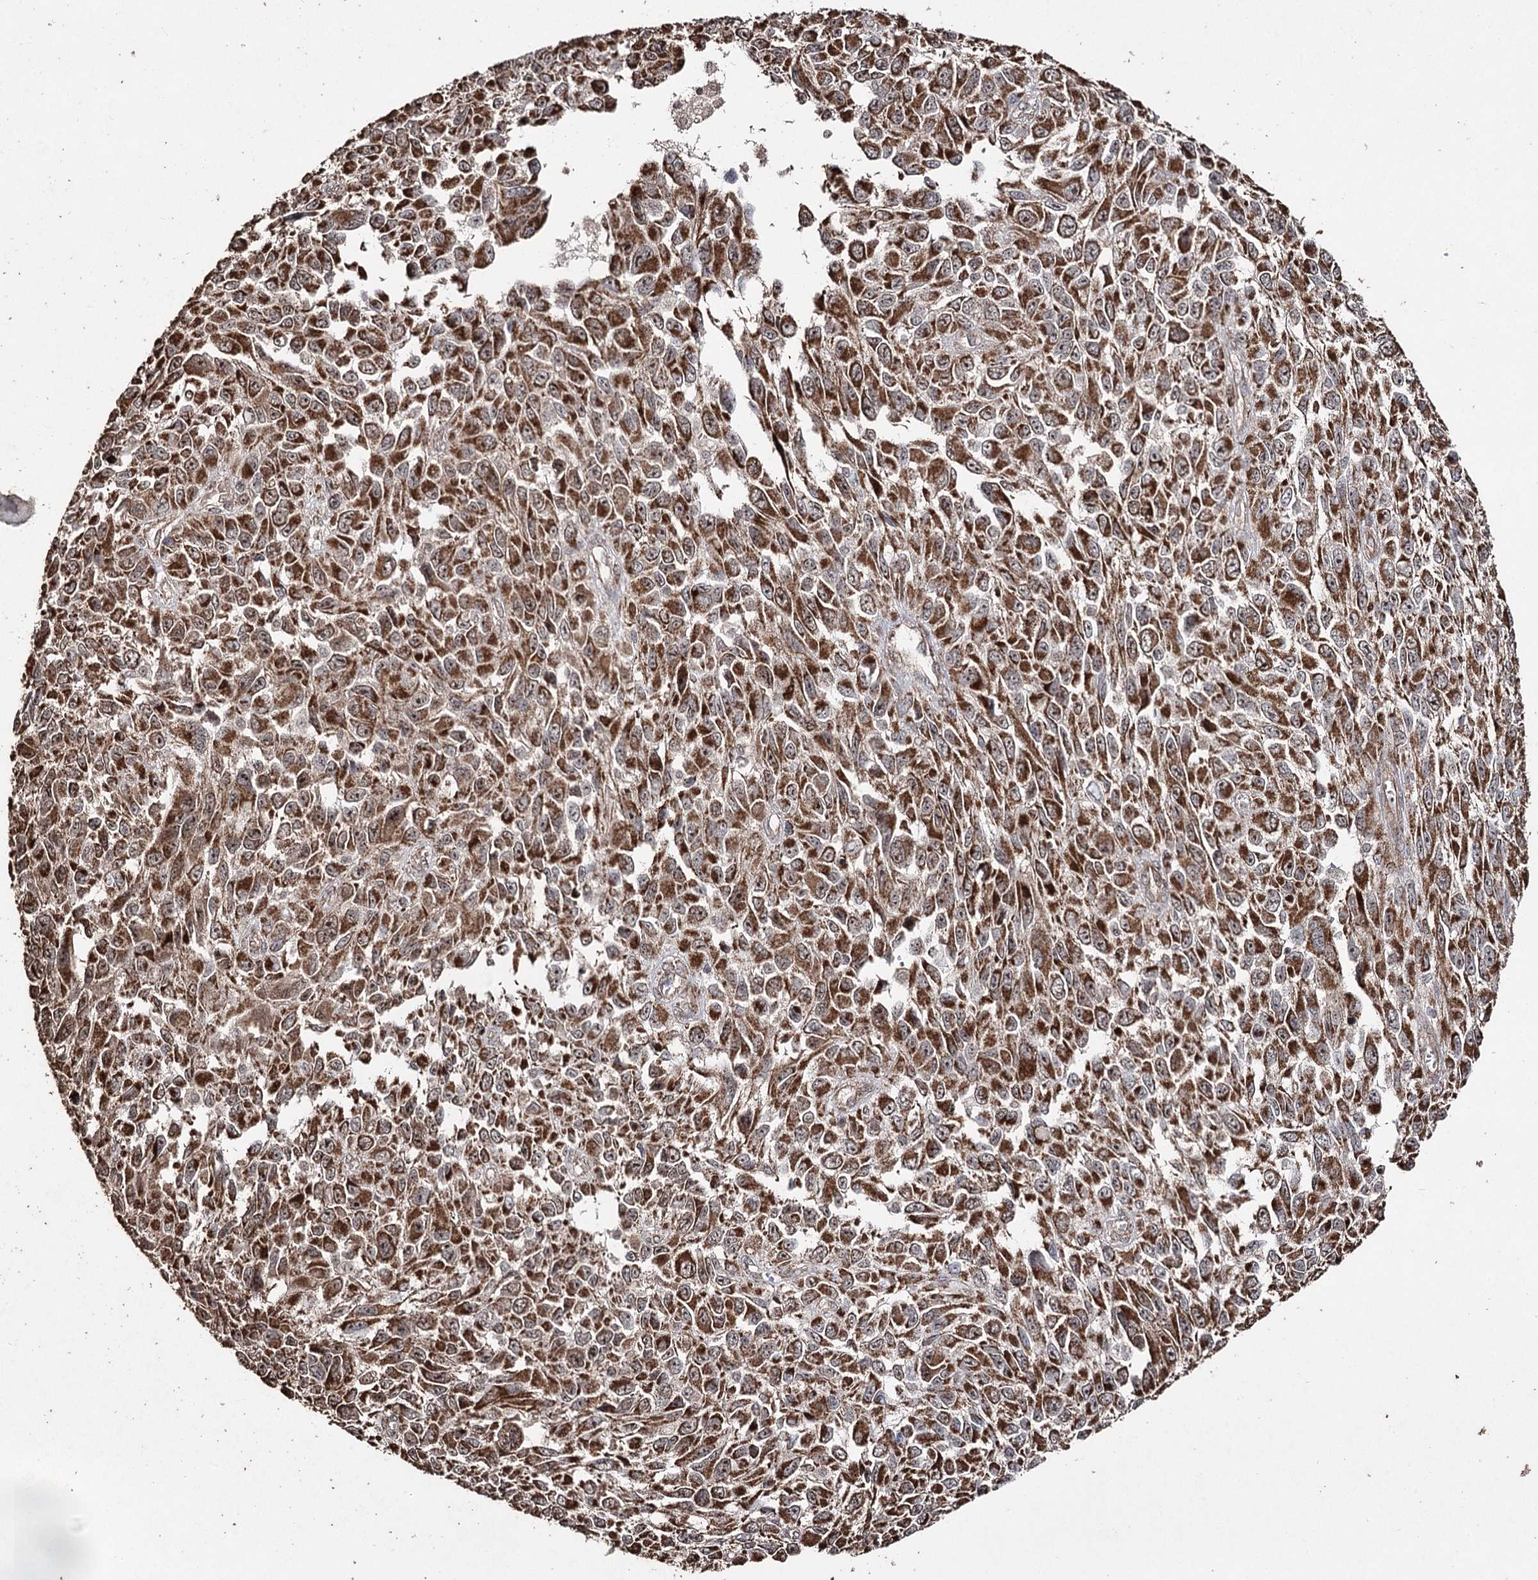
{"staining": {"intensity": "strong", "quantity": ">75%", "location": "cytoplasmic/membranous"}, "tissue": "melanoma", "cell_type": "Tumor cells", "image_type": "cancer", "snomed": [{"axis": "morphology", "description": "Normal tissue, NOS"}, {"axis": "morphology", "description": "Malignant melanoma, NOS"}, {"axis": "topography", "description": "Skin"}], "caption": "Tumor cells exhibit high levels of strong cytoplasmic/membranous expression in about >75% of cells in human malignant melanoma.", "gene": "SLF2", "patient": {"sex": "female", "age": 96}}